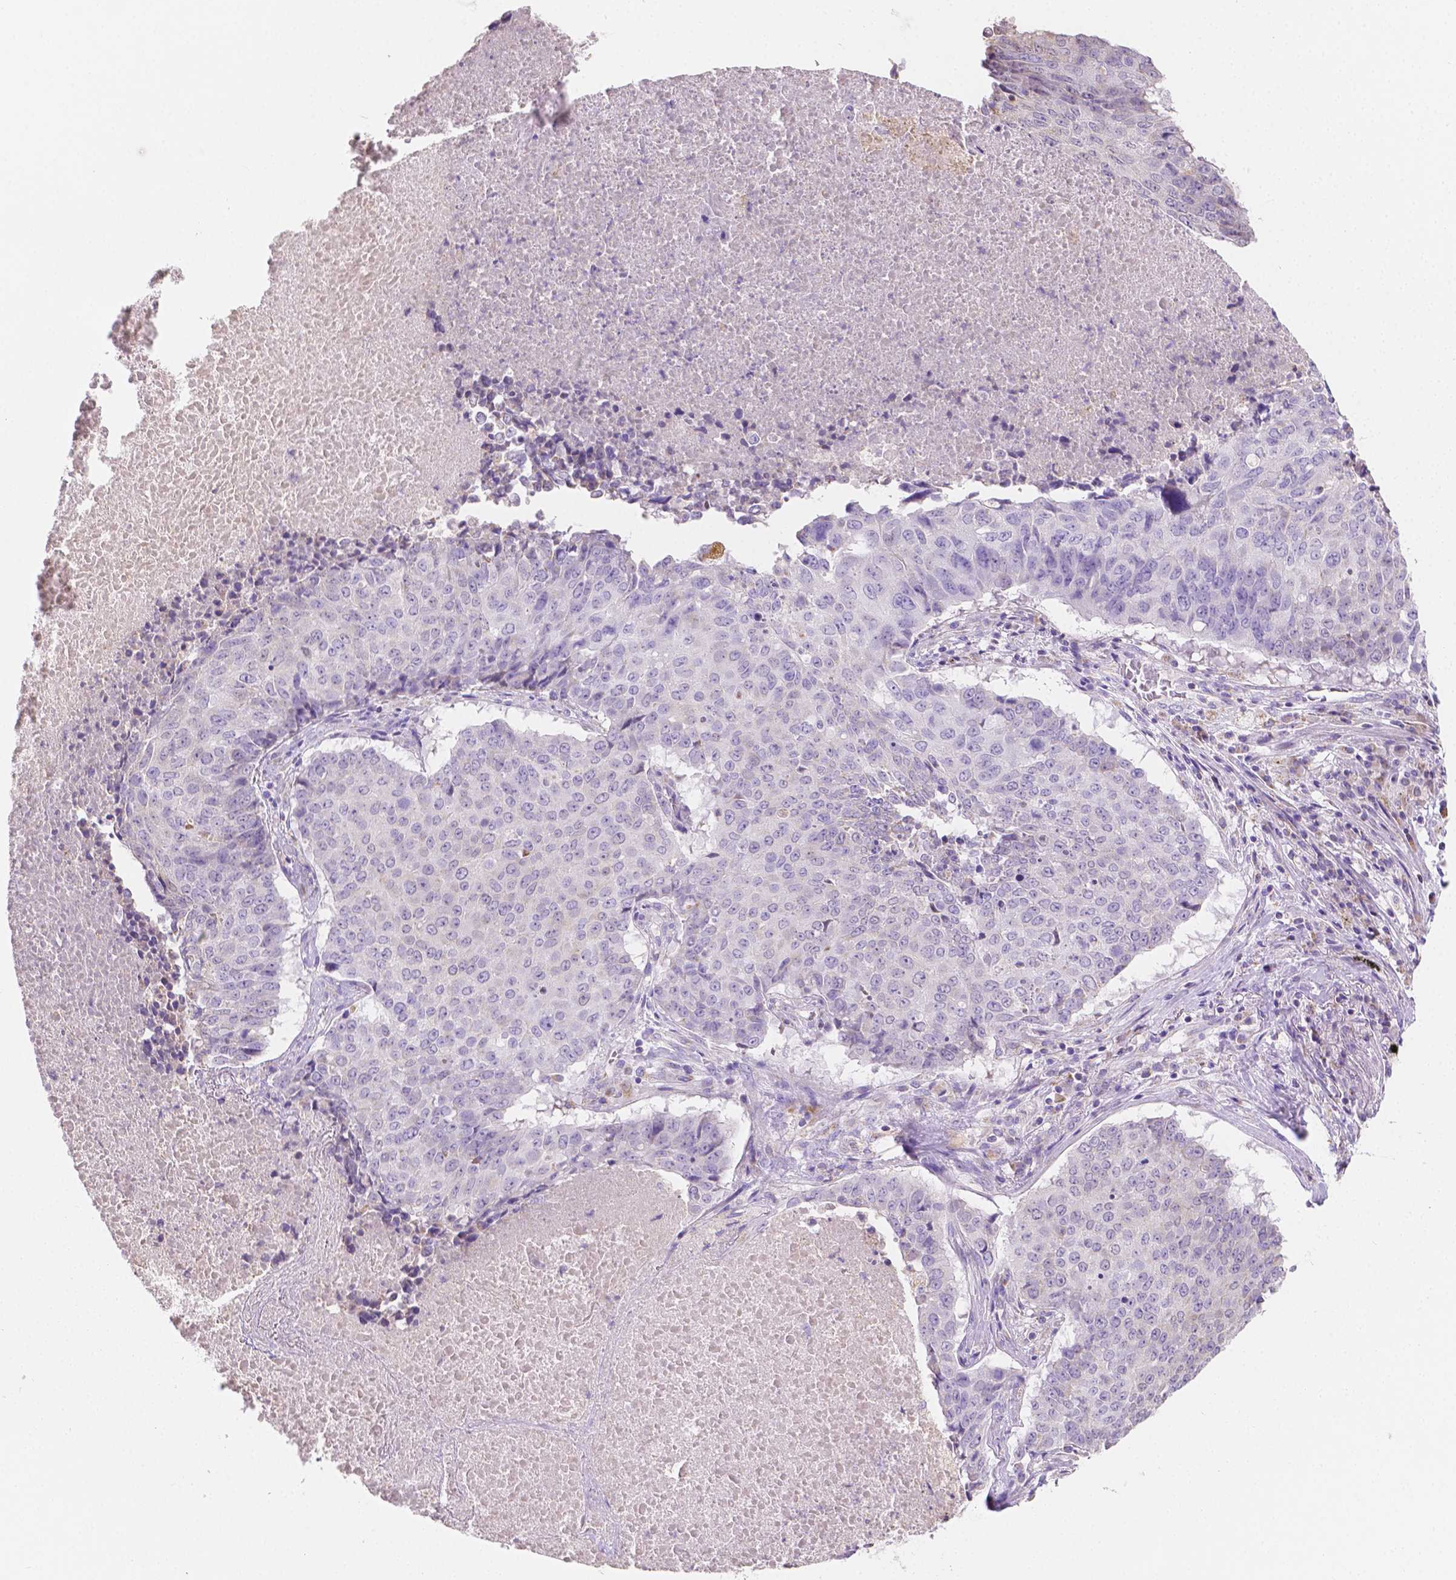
{"staining": {"intensity": "negative", "quantity": "none", "location": "none"}, "tissue": "lung cancer", "cell_type": "Tumor cells", "image_type": "cancer", "snomed": [{"axis": "morphology", "description": "Normal tissue, NOS"}, {"axis": "morphology", "description": "Squamous cell carcinoma, NOS"}, {"axis": "topography", "description": "Bronchus"}, {"axis": "topography", "description": "Lung"}], "caption": "The immunohistochemistry (IHC) histopathology image has no significant positivity in tumor cells of lung cancer tissue.", "gene": "TMEM130", "patient": {"sex": "male", "age": 64}}